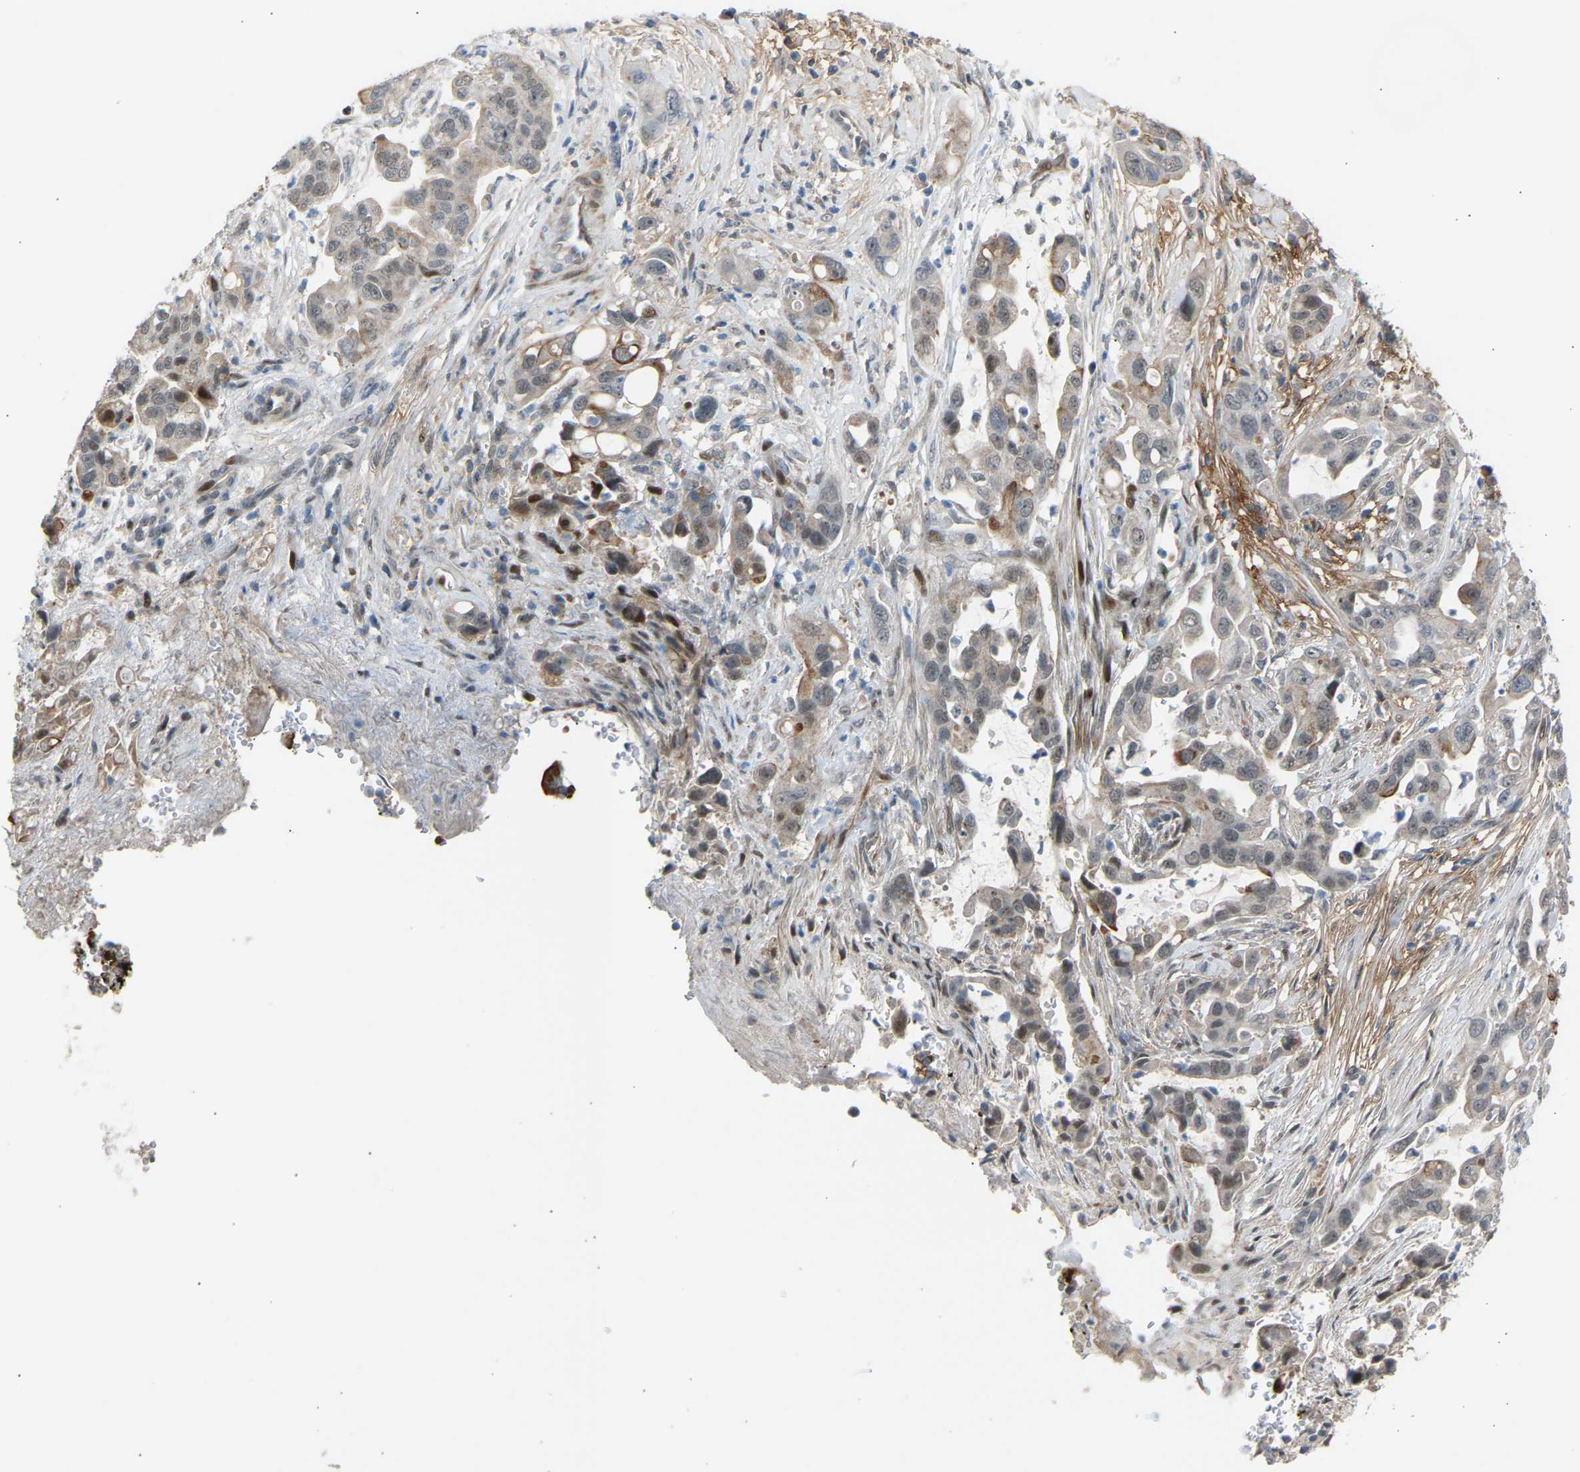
{"staining": {"intensity": "moderate", "quantity": "<25%", "location": "cytoplasmic/membranous,nuclear"}, "tissue": "pancreatic cancer", "cell_type": "Tumor cells", "image_type": "cancer", "snomed": [{"axis": "morphology", "description": "Adenocarcinoma, NOS"}, {"axis": "topography", "description": "Pancreas"}], "caption": "Immunohistochemistry (IHC) (DAB) staining of pancreatic adenocarcinoma reveals moderate cytoplasmic/membranous and nuclear protein positivity in approximately <25% of tumor cells.", "gene": "VPS41", "patient": {"sex": "female", "age": 70}}